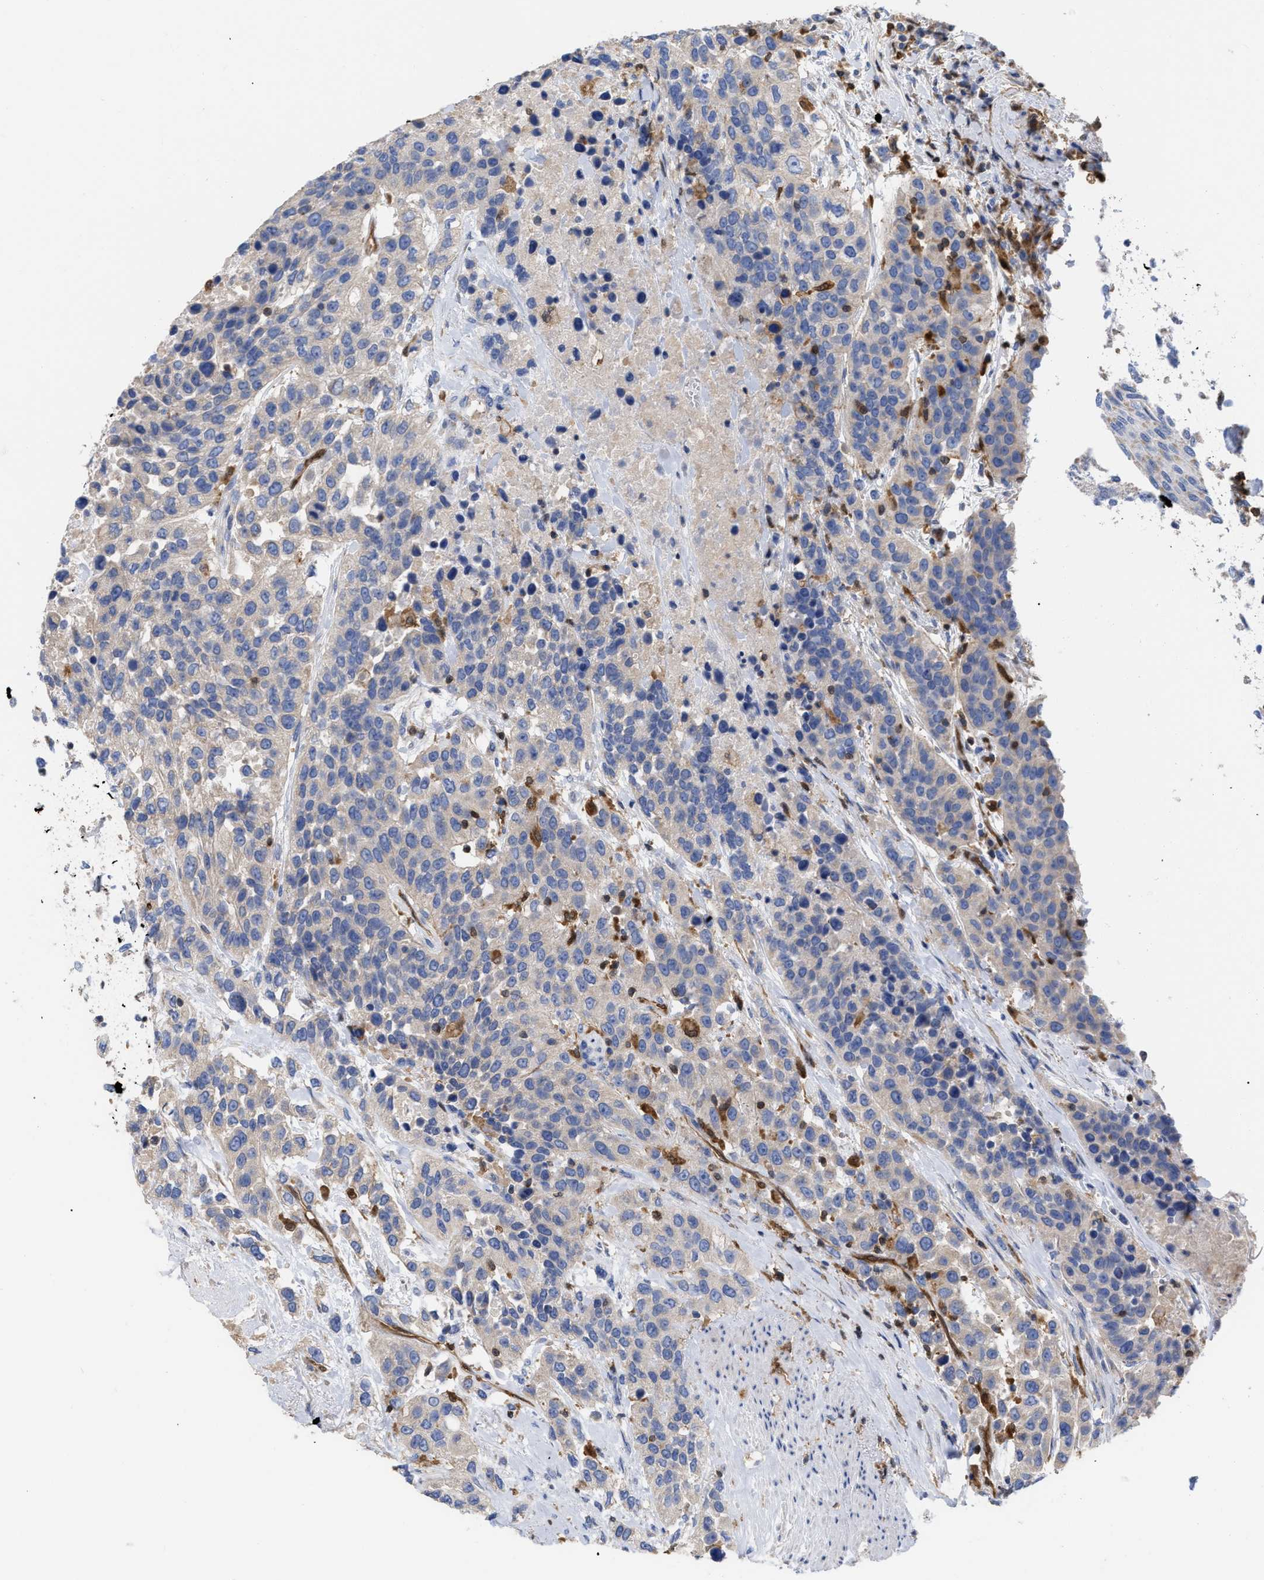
{"staining": {"intensity": "negative", "quantity": "none", "location": "none"}, "tissue": "urothelial cancer", "cell_type": "Tumor cells", "image_type": "cancer", "snomed": [{"axis": "morphology", "description": "Urothelial carcinoma, High grade"}, {"axis": "topography", "description": "Urinary bladder"}], "caption": "This image is of urothelial cancer stained with immunohistochemistry (IHC) to label a protein in brown with the nuclei are counter-stained blue. There is no staining in tumor cells.", "gene": "GIMAP4", "patient": {"sex": "female", "age": 80}}